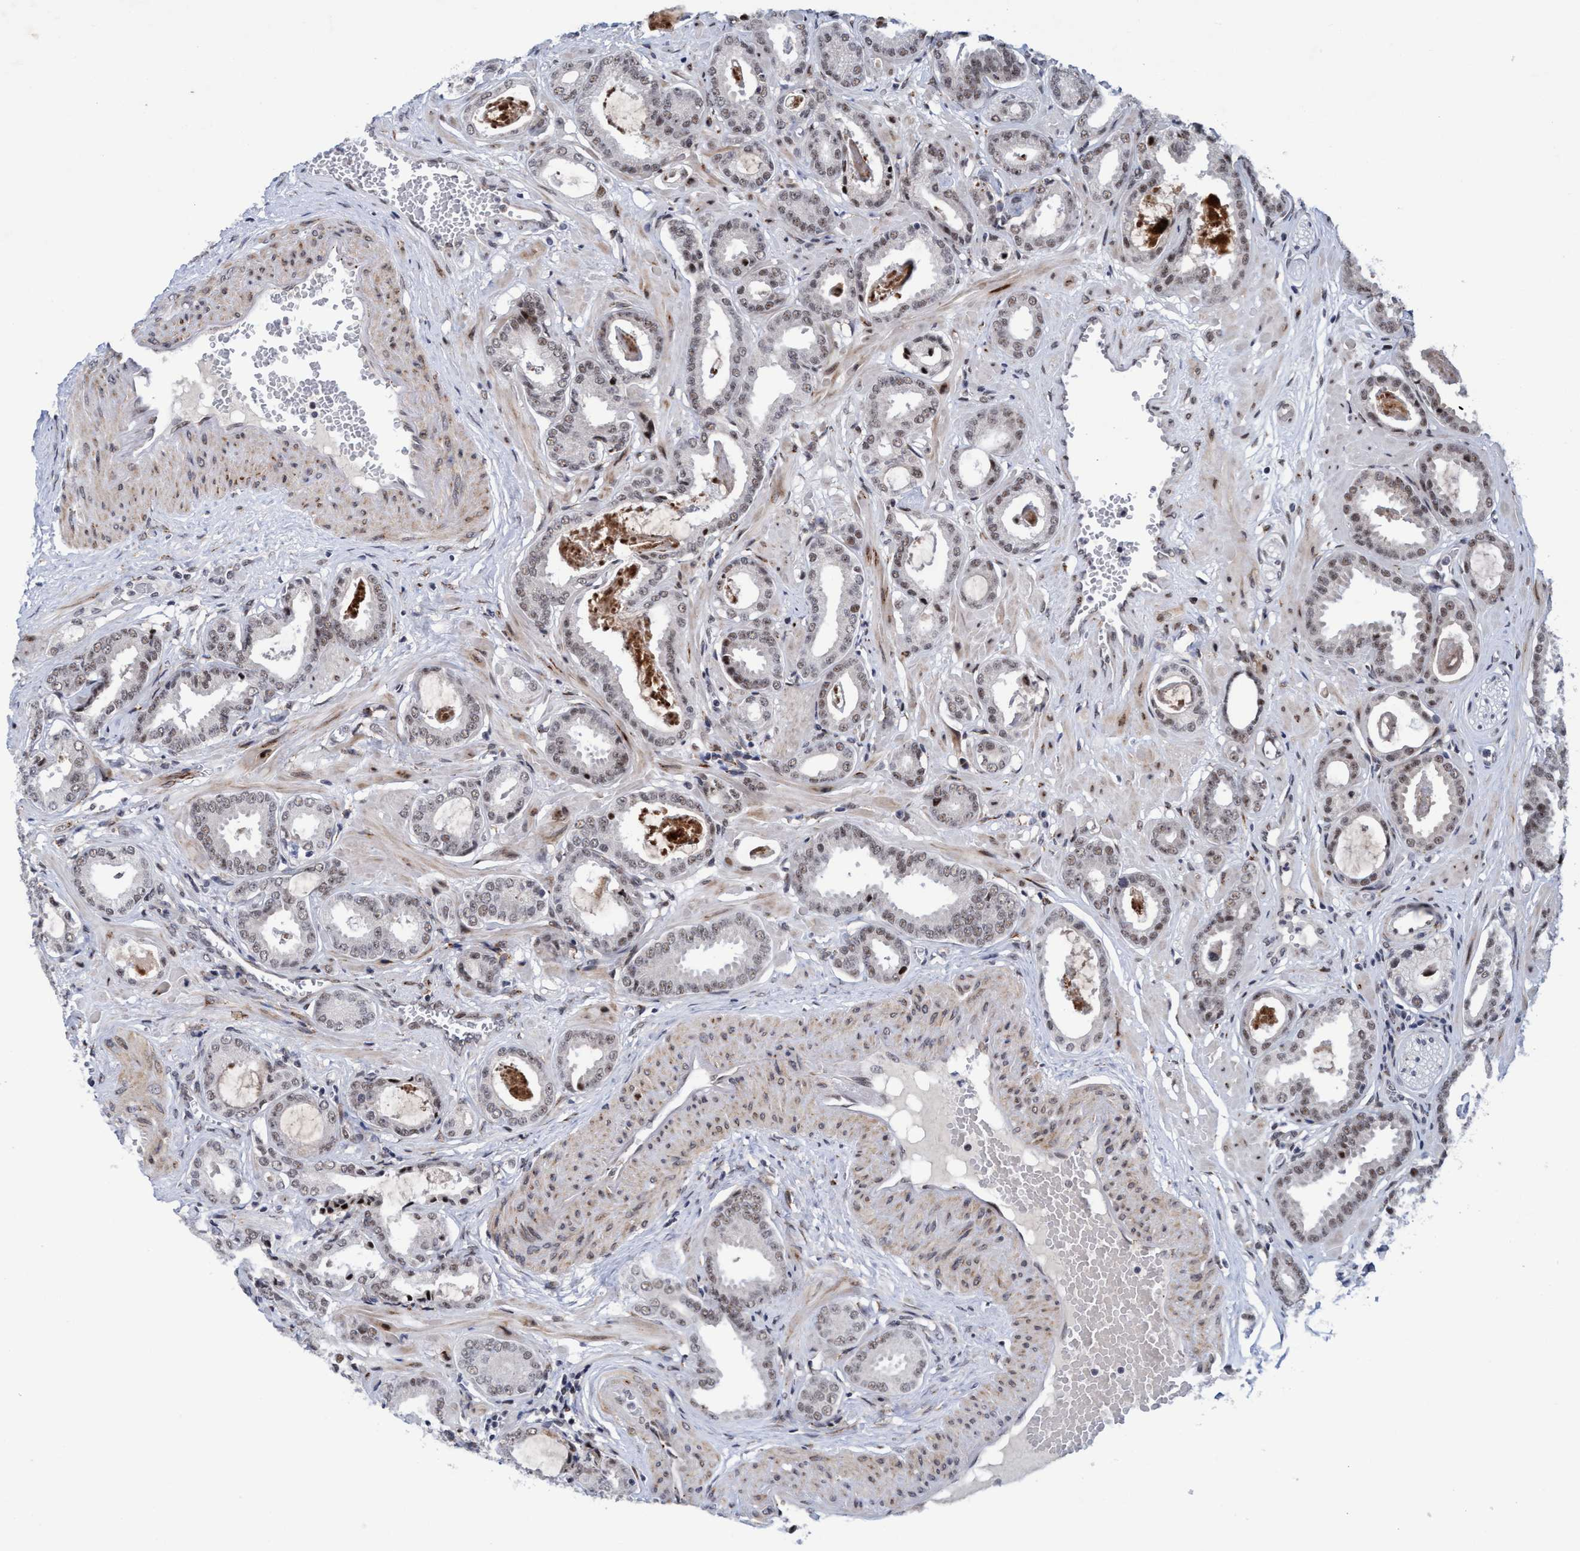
{"staining": {"intensity": "weak", "quantity": ">75%", "location": "nuclear"}, "tissue": "prostate cancer", "cell_type": "Tumor cells", "image_type": "cancer", "snomed": [{"axis": "morphology", "description": "Adenocarcinoma, Low grade"}, {"axis": "topography", "description": "Prostate"}], "caption": "A brown stain highlights weak nuclear positivity of a protein in human prostate cancer (adenocarcinoma (low-grade)) tumor cells. (Brightfield microscopy of DAB IHC at high magnification).", "gene": "GLT6D1", "patient": {"sex": "male", "age": 53}}